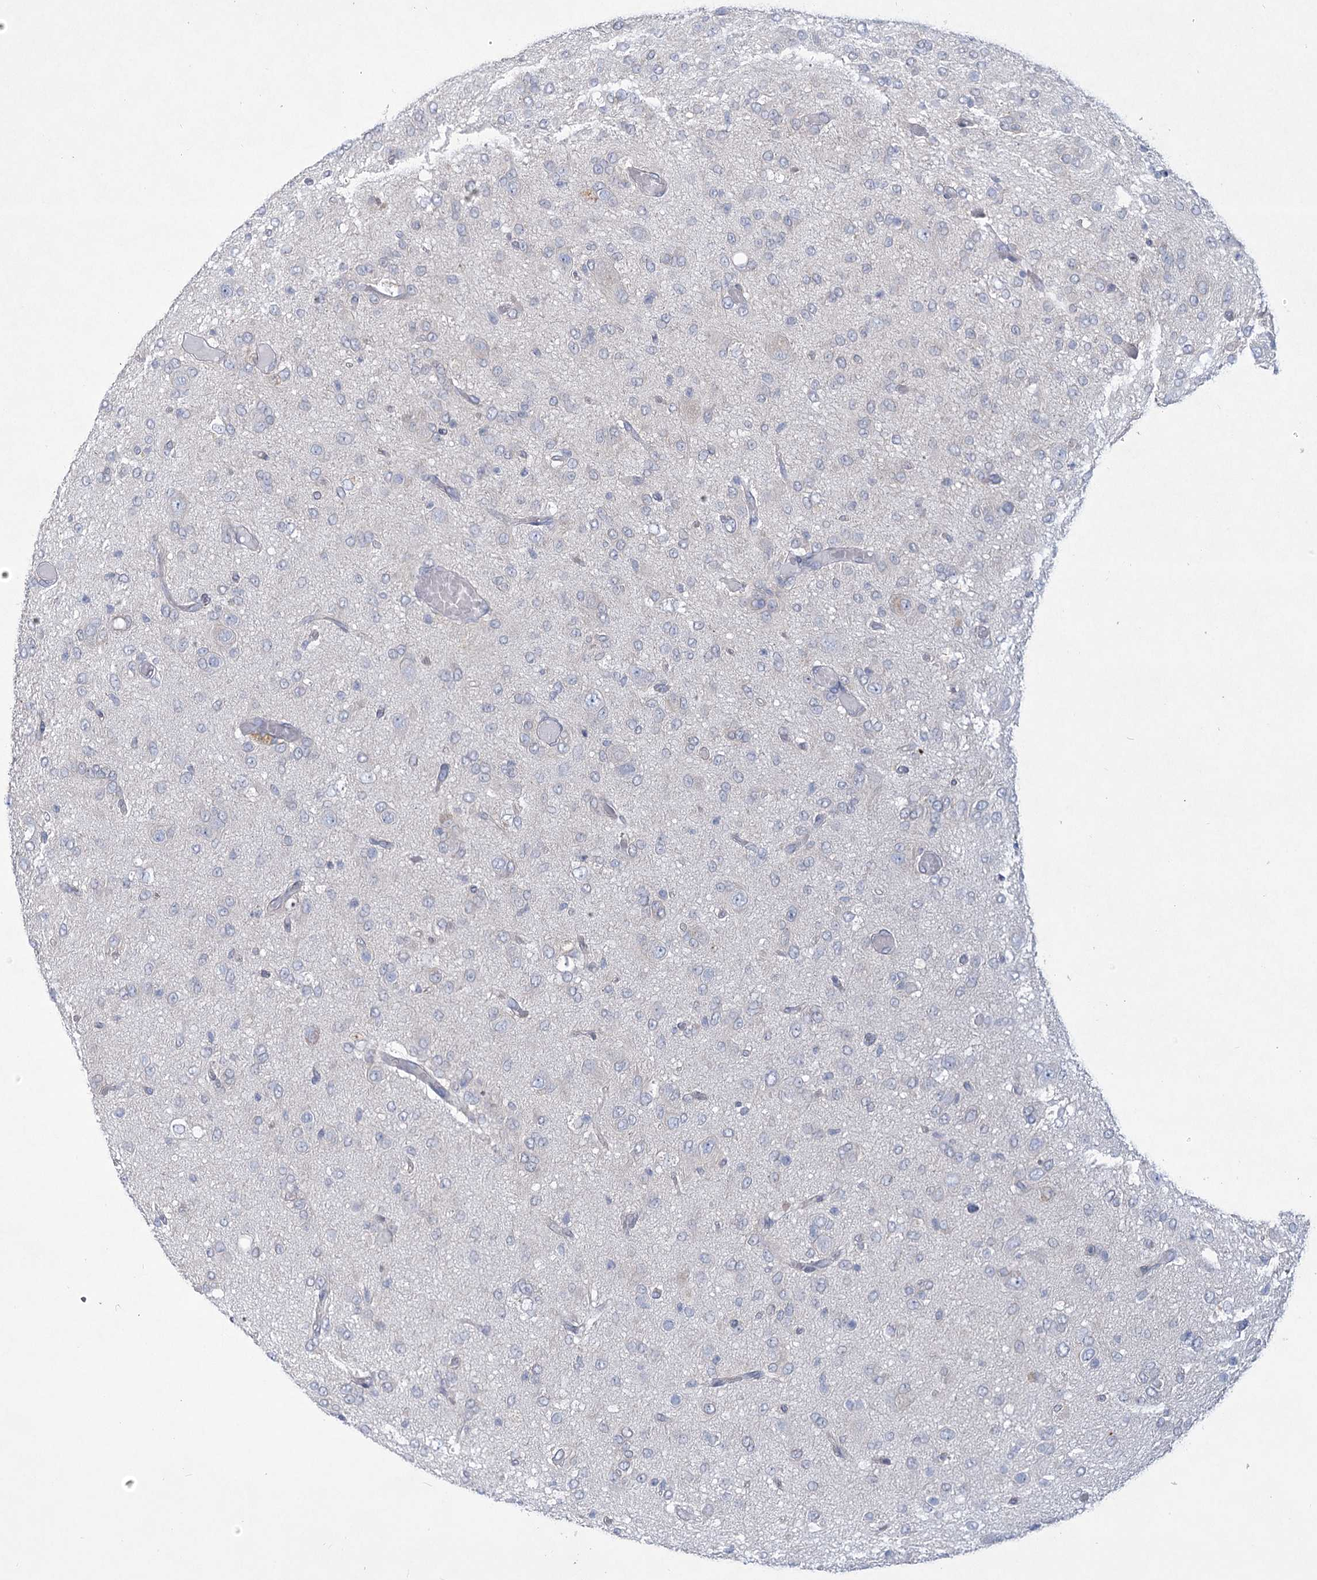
{"staining": {"intensity": "negative", "quantity": "none", "location": "none"}, "tissue": "glioma", "cell_type": "Tumor cells", "image_type": "cancer", "snomed": [{"axis": "morphology", "description": "Glioma, malignant, High grade"}, {"axis": "topography", "description": "Brain"}], "caption": "A high-resolution image shows IHC staining of malignant high-grade glioma, which reveals no significant expression in tumor cells.", "gene": "AAMDC", "patient": {"sex": "female", "age": 59}}